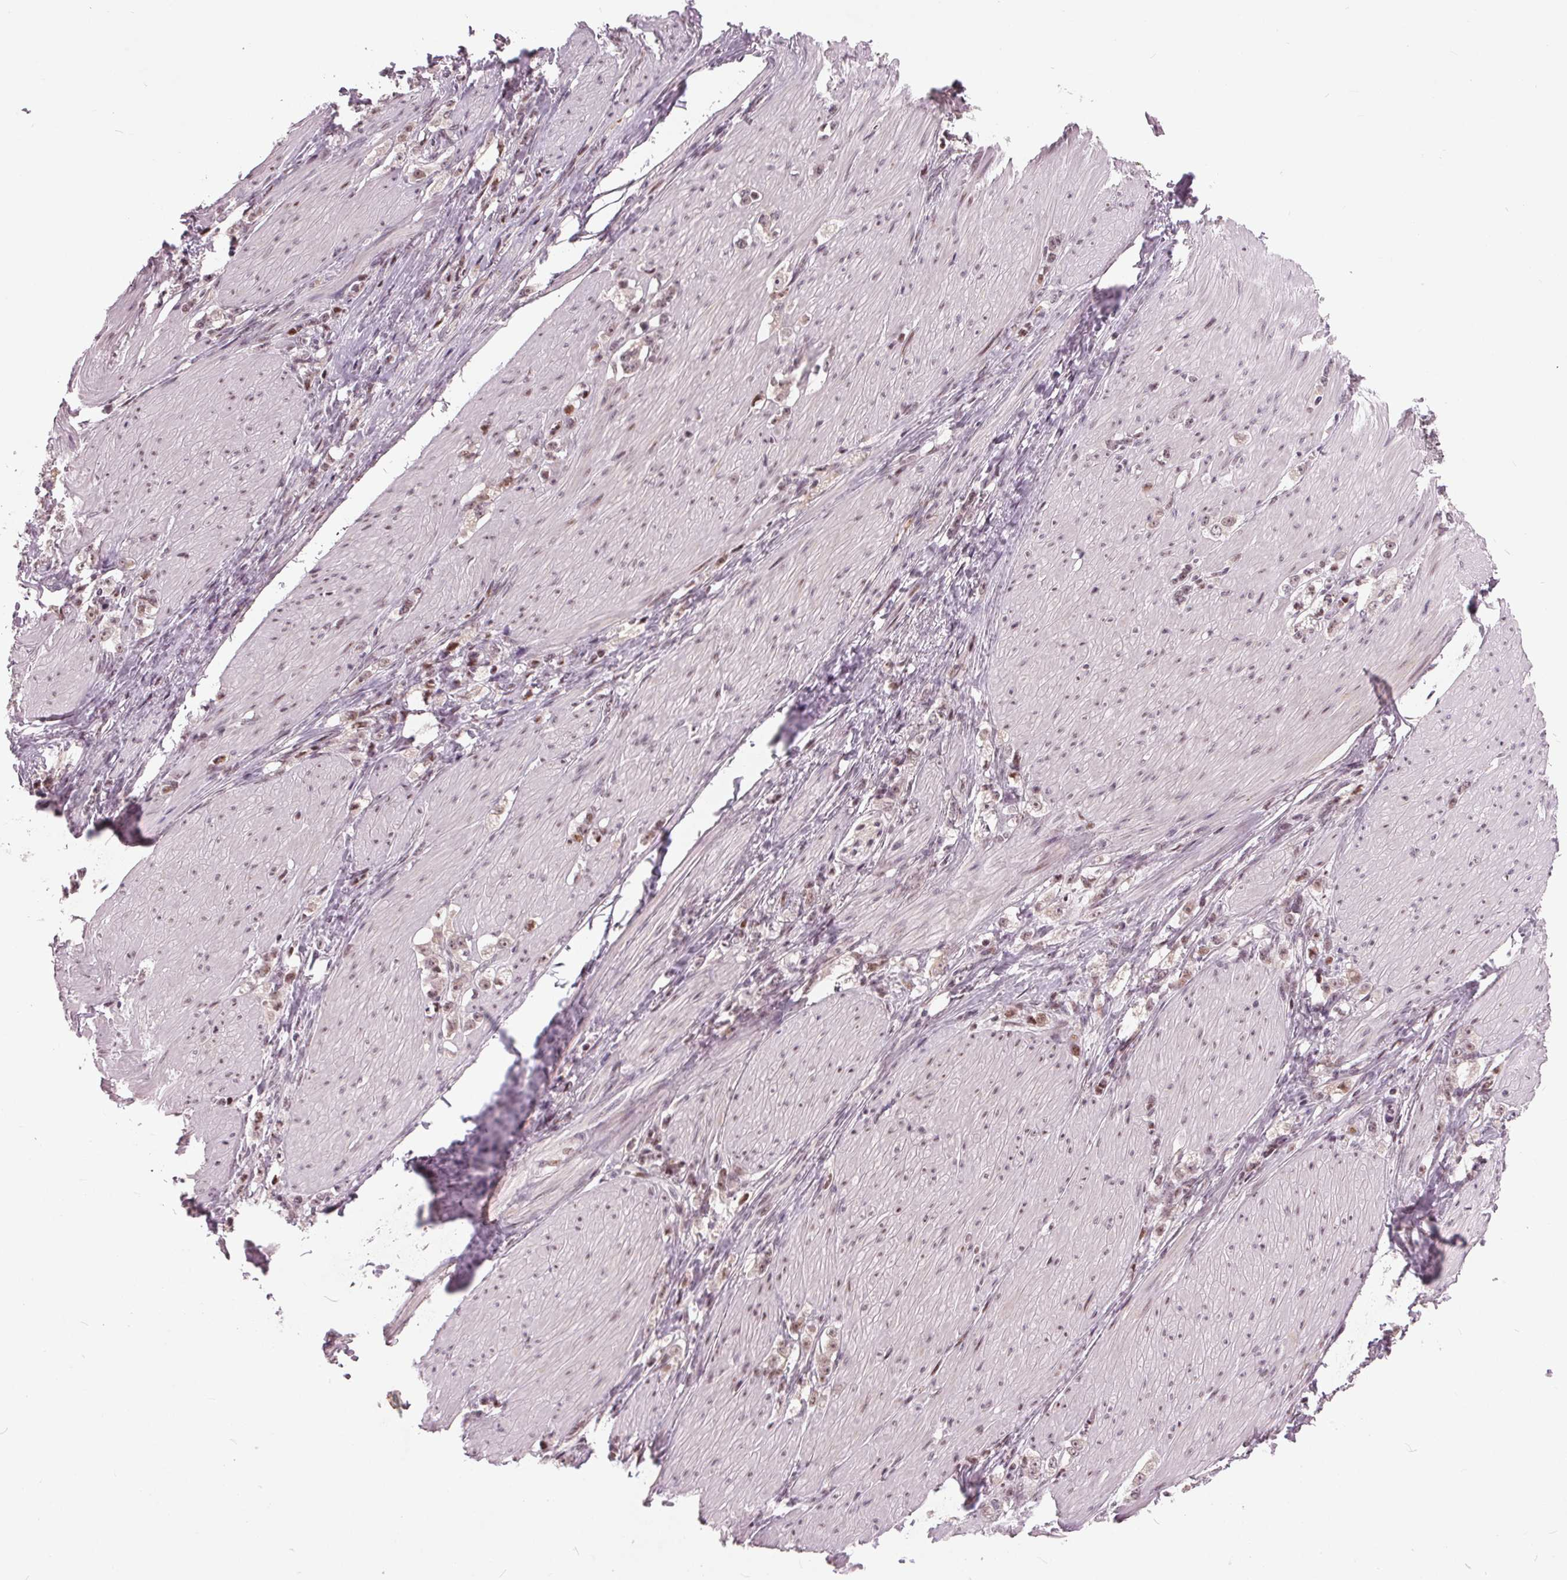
{"staining": {"intensity": "weak", "quantity": ">75%", "location": "nuclear"}, "tissue": "stomach cancer", "cell_type": "Tumor cells", "image_type": "cancer", "snomed": [{"axis": "morphology", "description": "Adenocarcinoma, NOS"}, {"axis": "topography", "description": "Stomach, lower"}], "caption": "Immunohistochemistry (IHC) image of neoplastic tissue: adenocarcinoma (stomach) stained using immunohistochemistry shows low levels of weak protein expression localized specifically in the nuclear of tumor cells, appearing as a nuclear brown color.", "gene": "TTC34", "patient": {"sex": "male", "age": 88}}